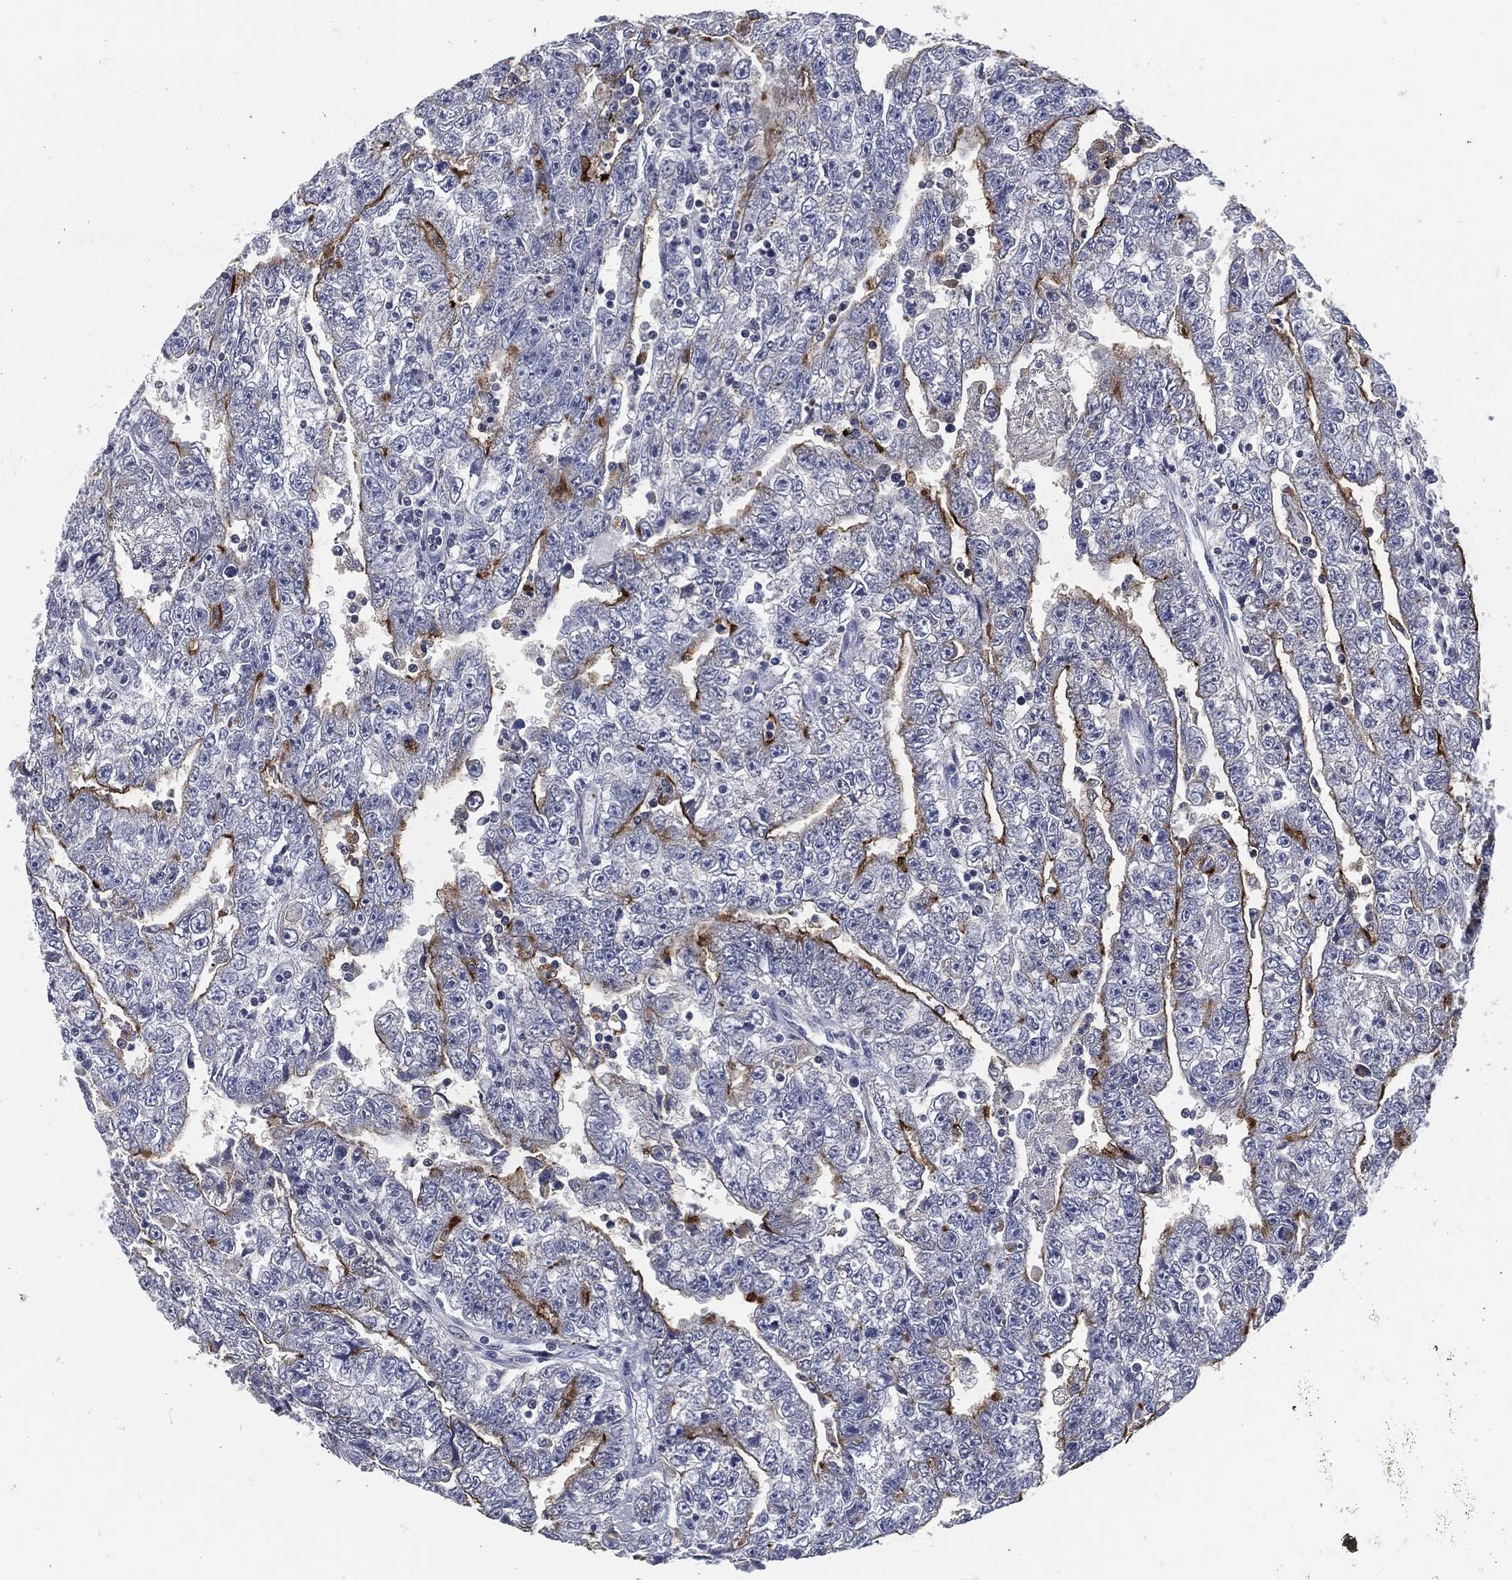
{"staining": {"intensity": "strong", "quantity": "<25%", "location": "cytoplasmic/membranous"}, "tissue": "testis cancer", "cell_type": "Tumor cells", "image_type": "cancer", "snomed": [{"axis": "morphology", "description": "Carcinoma, Embryonal, NOS"}, {"axis": "topography", "description": "Testis"}], "caption": "Strong cytoplasmic/membranous expression for a protein is present in approximately <25% of tumor cells of testis cancer using immunohistochemistry.", "gene": "PROM1", "patient": {"sex": "male", "age": 25}}